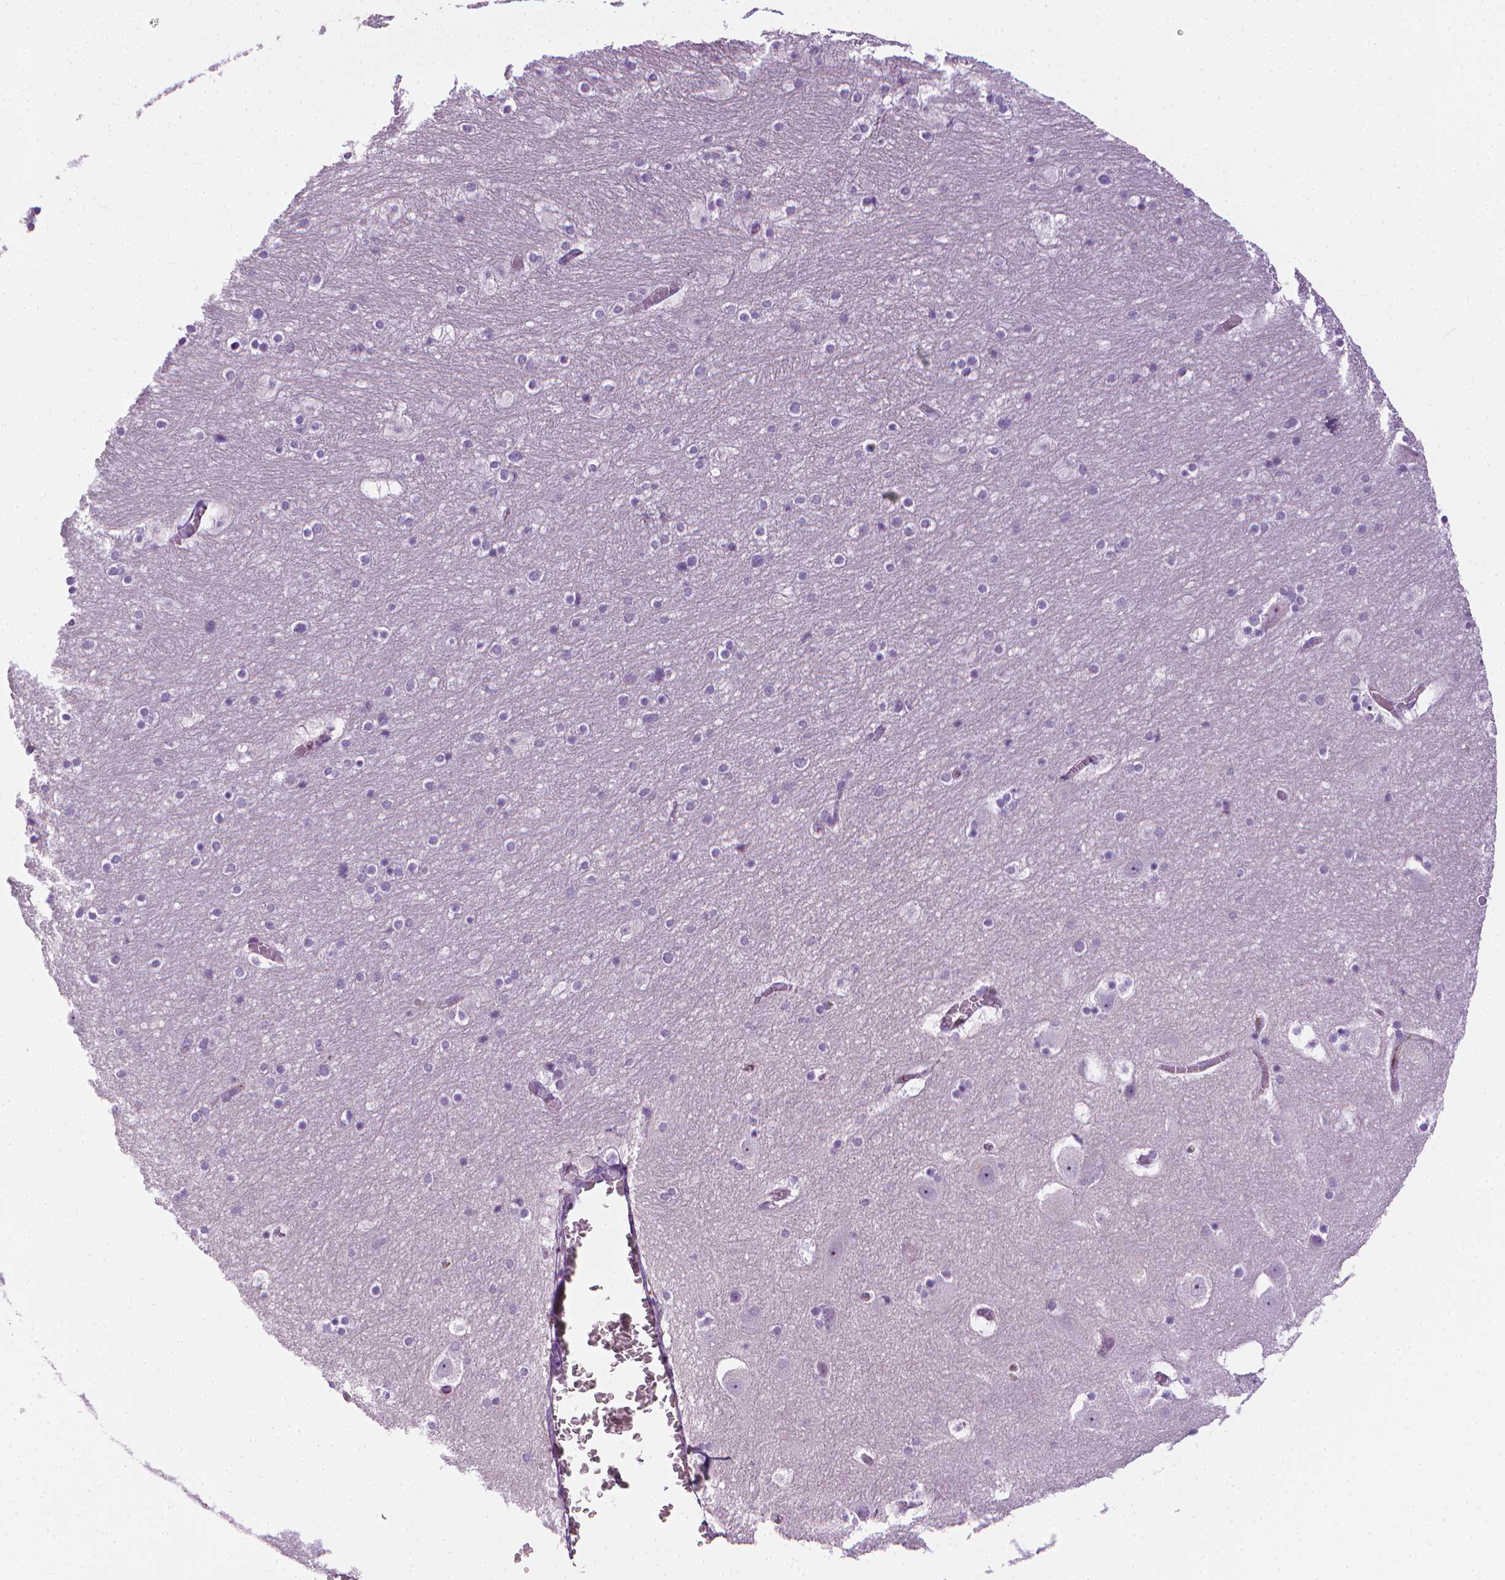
{"staining": {"intensity": "negative", "quantity": "none", "location": "none"}, "tissue": "hippocampus", "cell_type": "Glial cells", "image_type": "normal", "snomed": [{"axis": "morphology", "description": "Normal tissue, NOS"}, {"axis": "topography", "description": "Hippocampus"}], "caption": "The histopathology image reveals no significant positivity in glial cells of hippocampus.", "gene": "MCOLN3", "patient": {"sex": "male", "age": 45}}